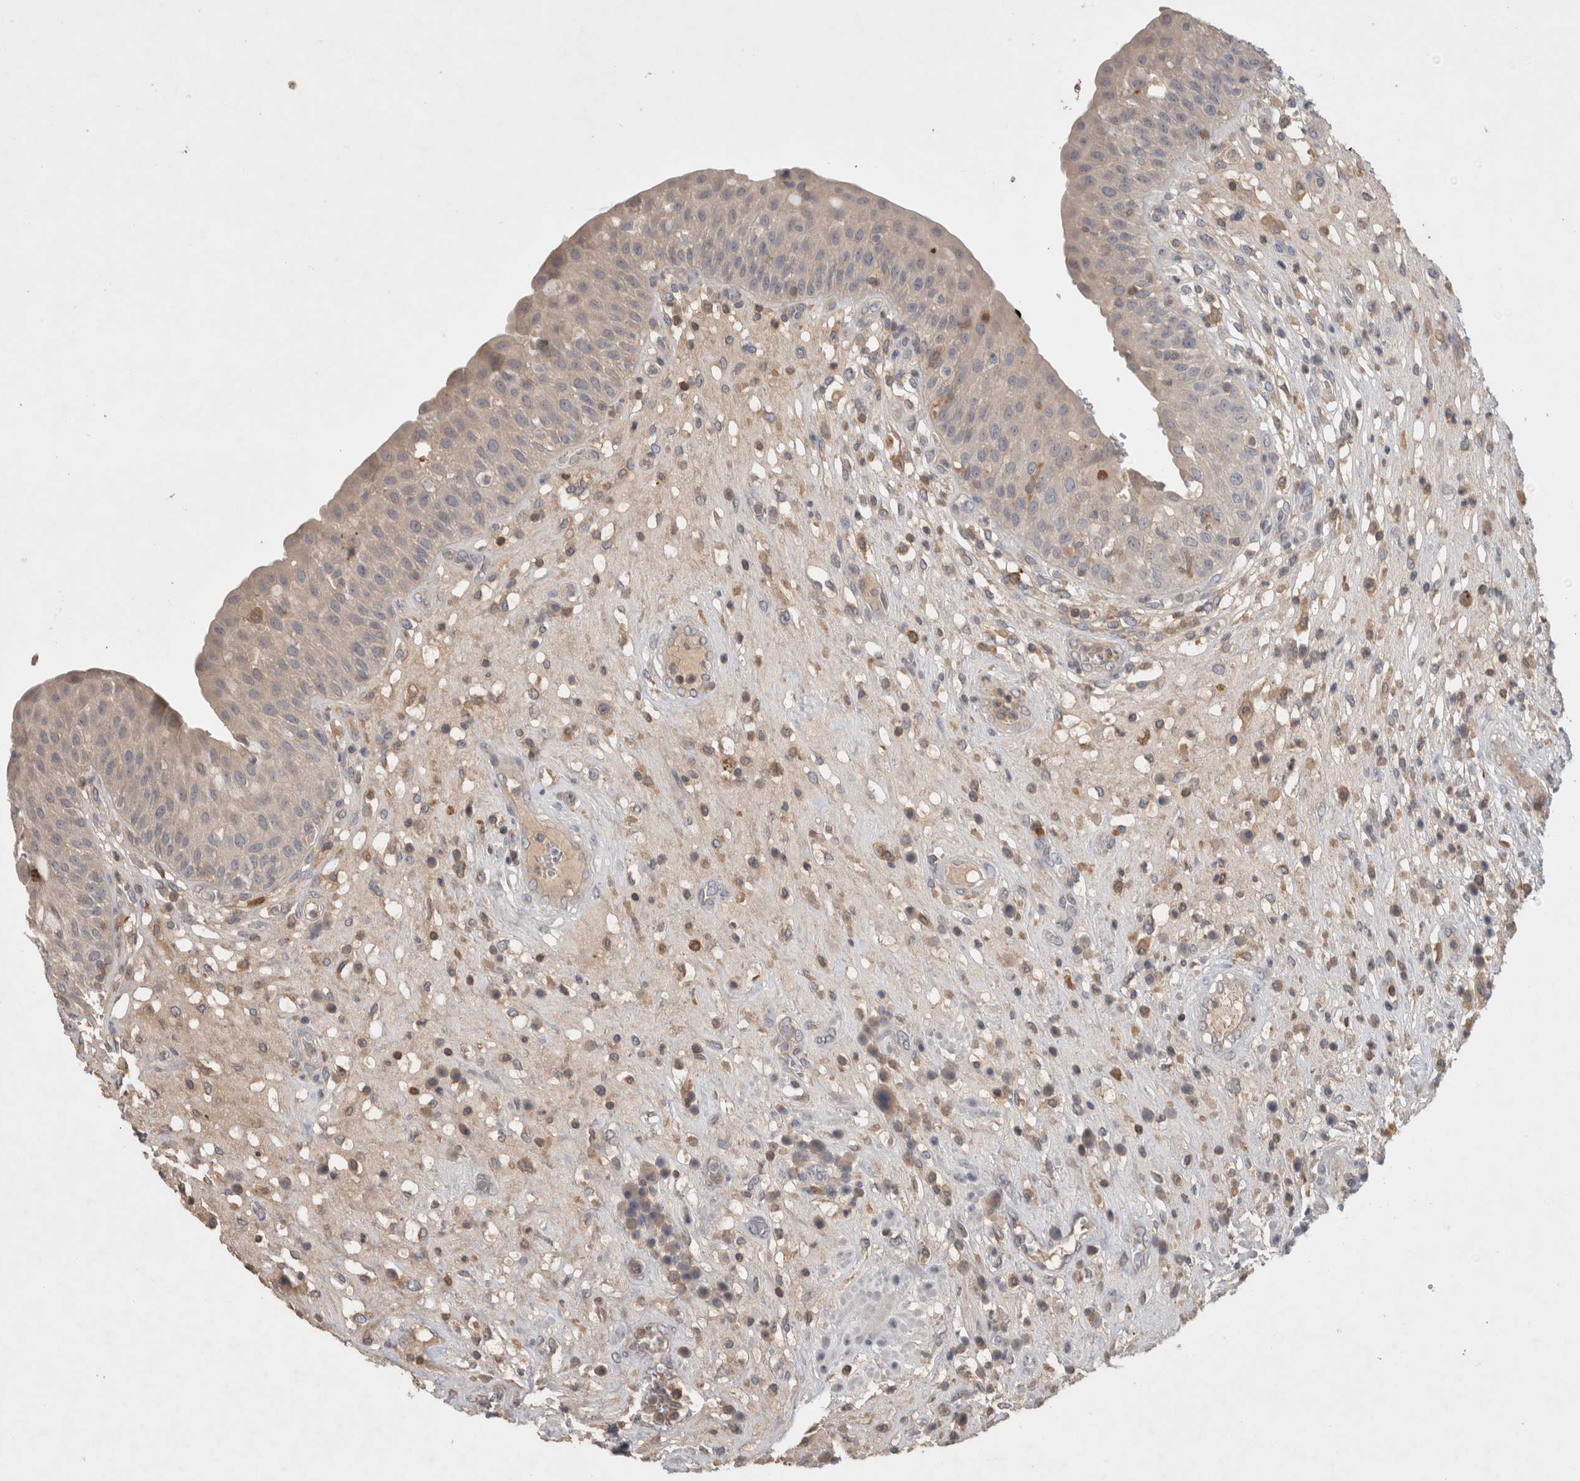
{"staining": {"intensity": "weak", "quantity": "<25%", "location": "cytoplasmic/membranous"}, "tissue": "urinary bladder", "cell_type": "Urothelial cells", "image_type": "normal", "snomed": [{"axis": "morphology", "description": "Normal tissue, NOS"}, {"axis": "topography", "description": "Urinary bladder"}], "caption": "Protein analysis of benign urinary bladder displays no significant expression in urothelial cells.", "gene": "GFRA2", "patient": {"sex": "female", "age": 62}}